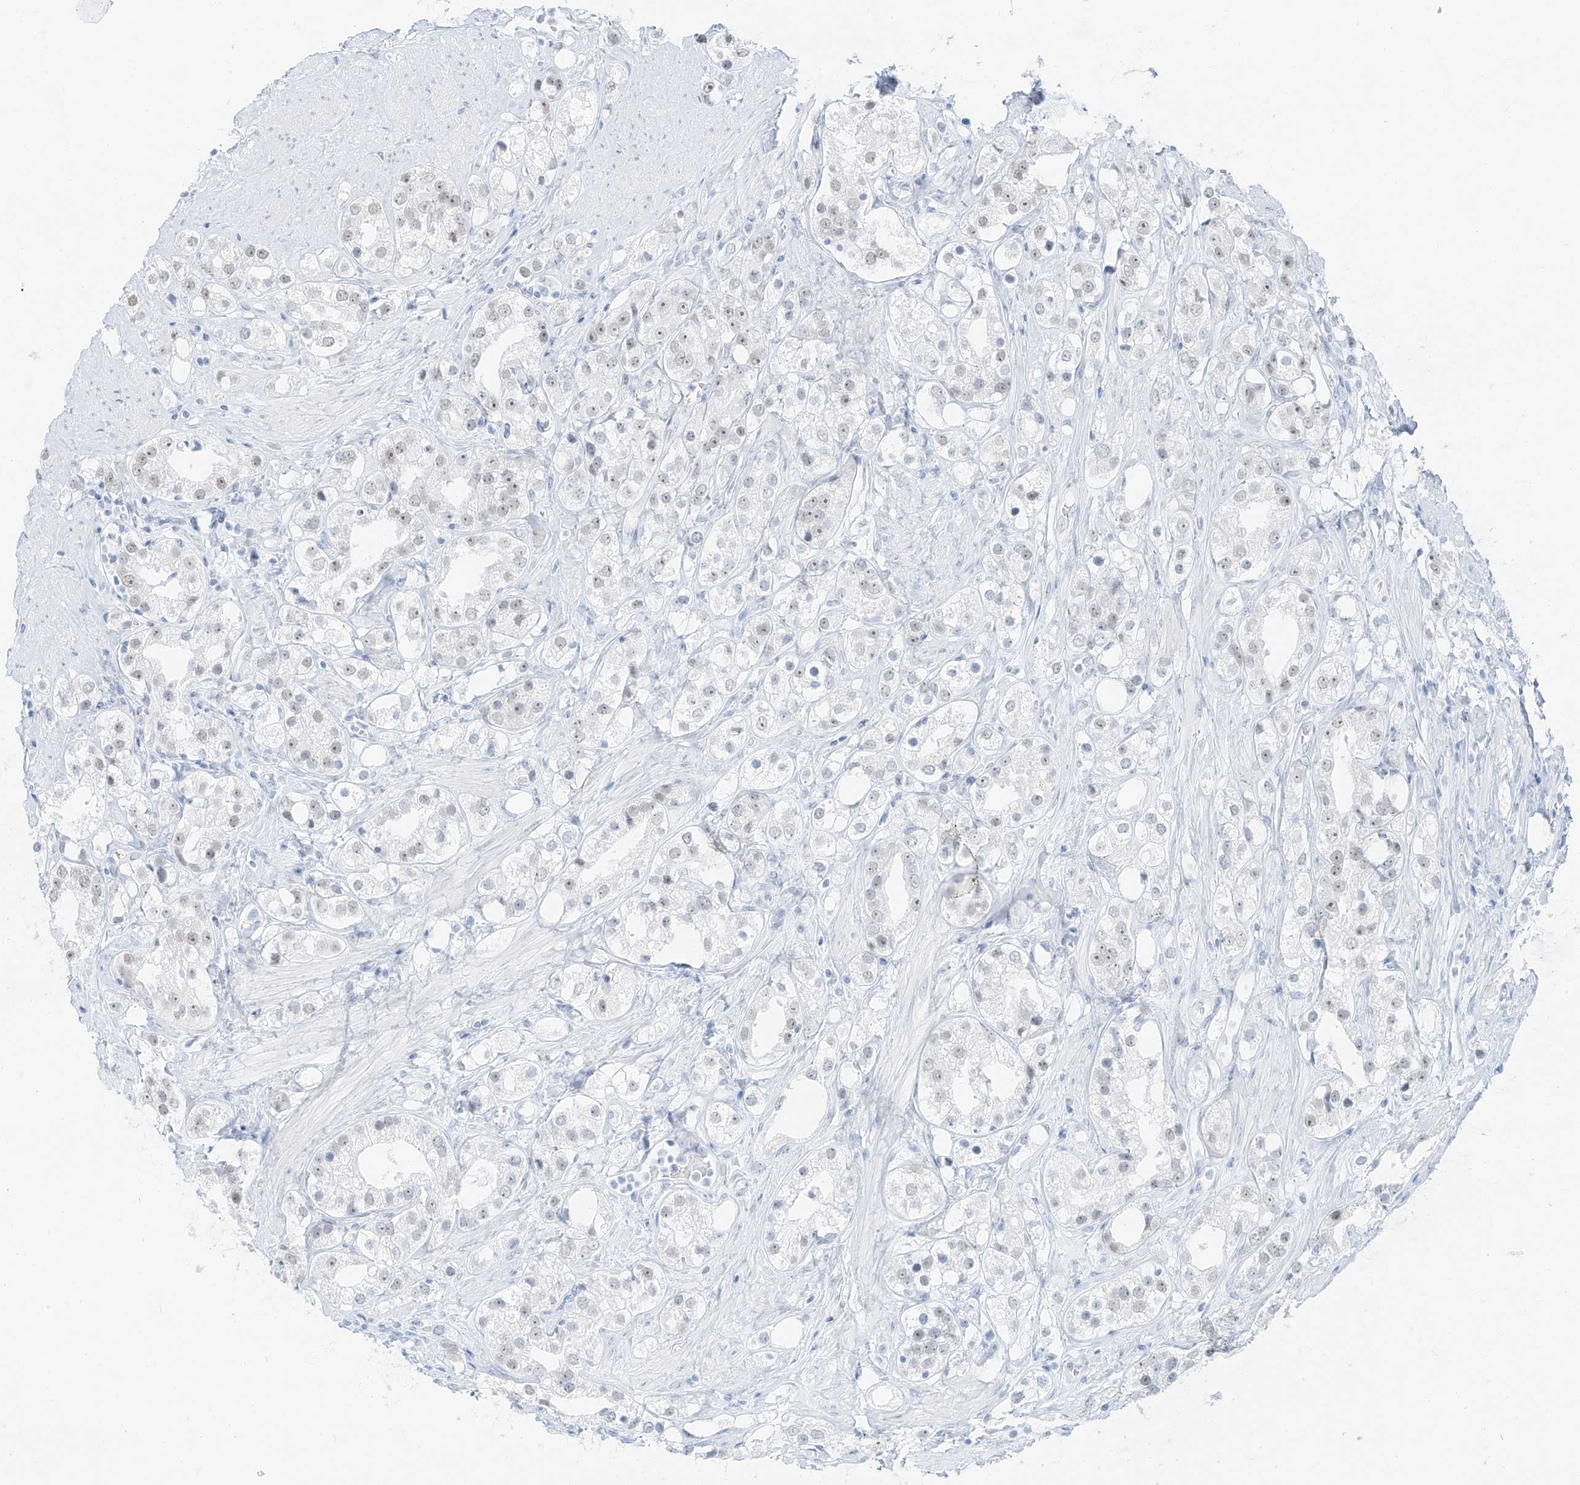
{"staining": {"intensity": "weak", "quantity": "<25%", "location": "nuclear"}, "tissue": "prostate cancer", "cell_type": "Tumor cells", "image_type": "cancer", "snomed": [{"axis": "morphology", "description": "Adenocarcinoma, NOS"}, {"axis": "topography", "description": "Prostate"}], "caption": "The IHC image has no significant expression in tumor cells of adenocarcinoma (prostate) tissue. (Stains: DAB (3,3'-diaminobenzidine) immunohistochemistry with hematoxylin counter stain, Microscopy: brightfield microscopy at high magnification).", "gene": "PGC", "patient": {"sex": "male", "age": 79}}